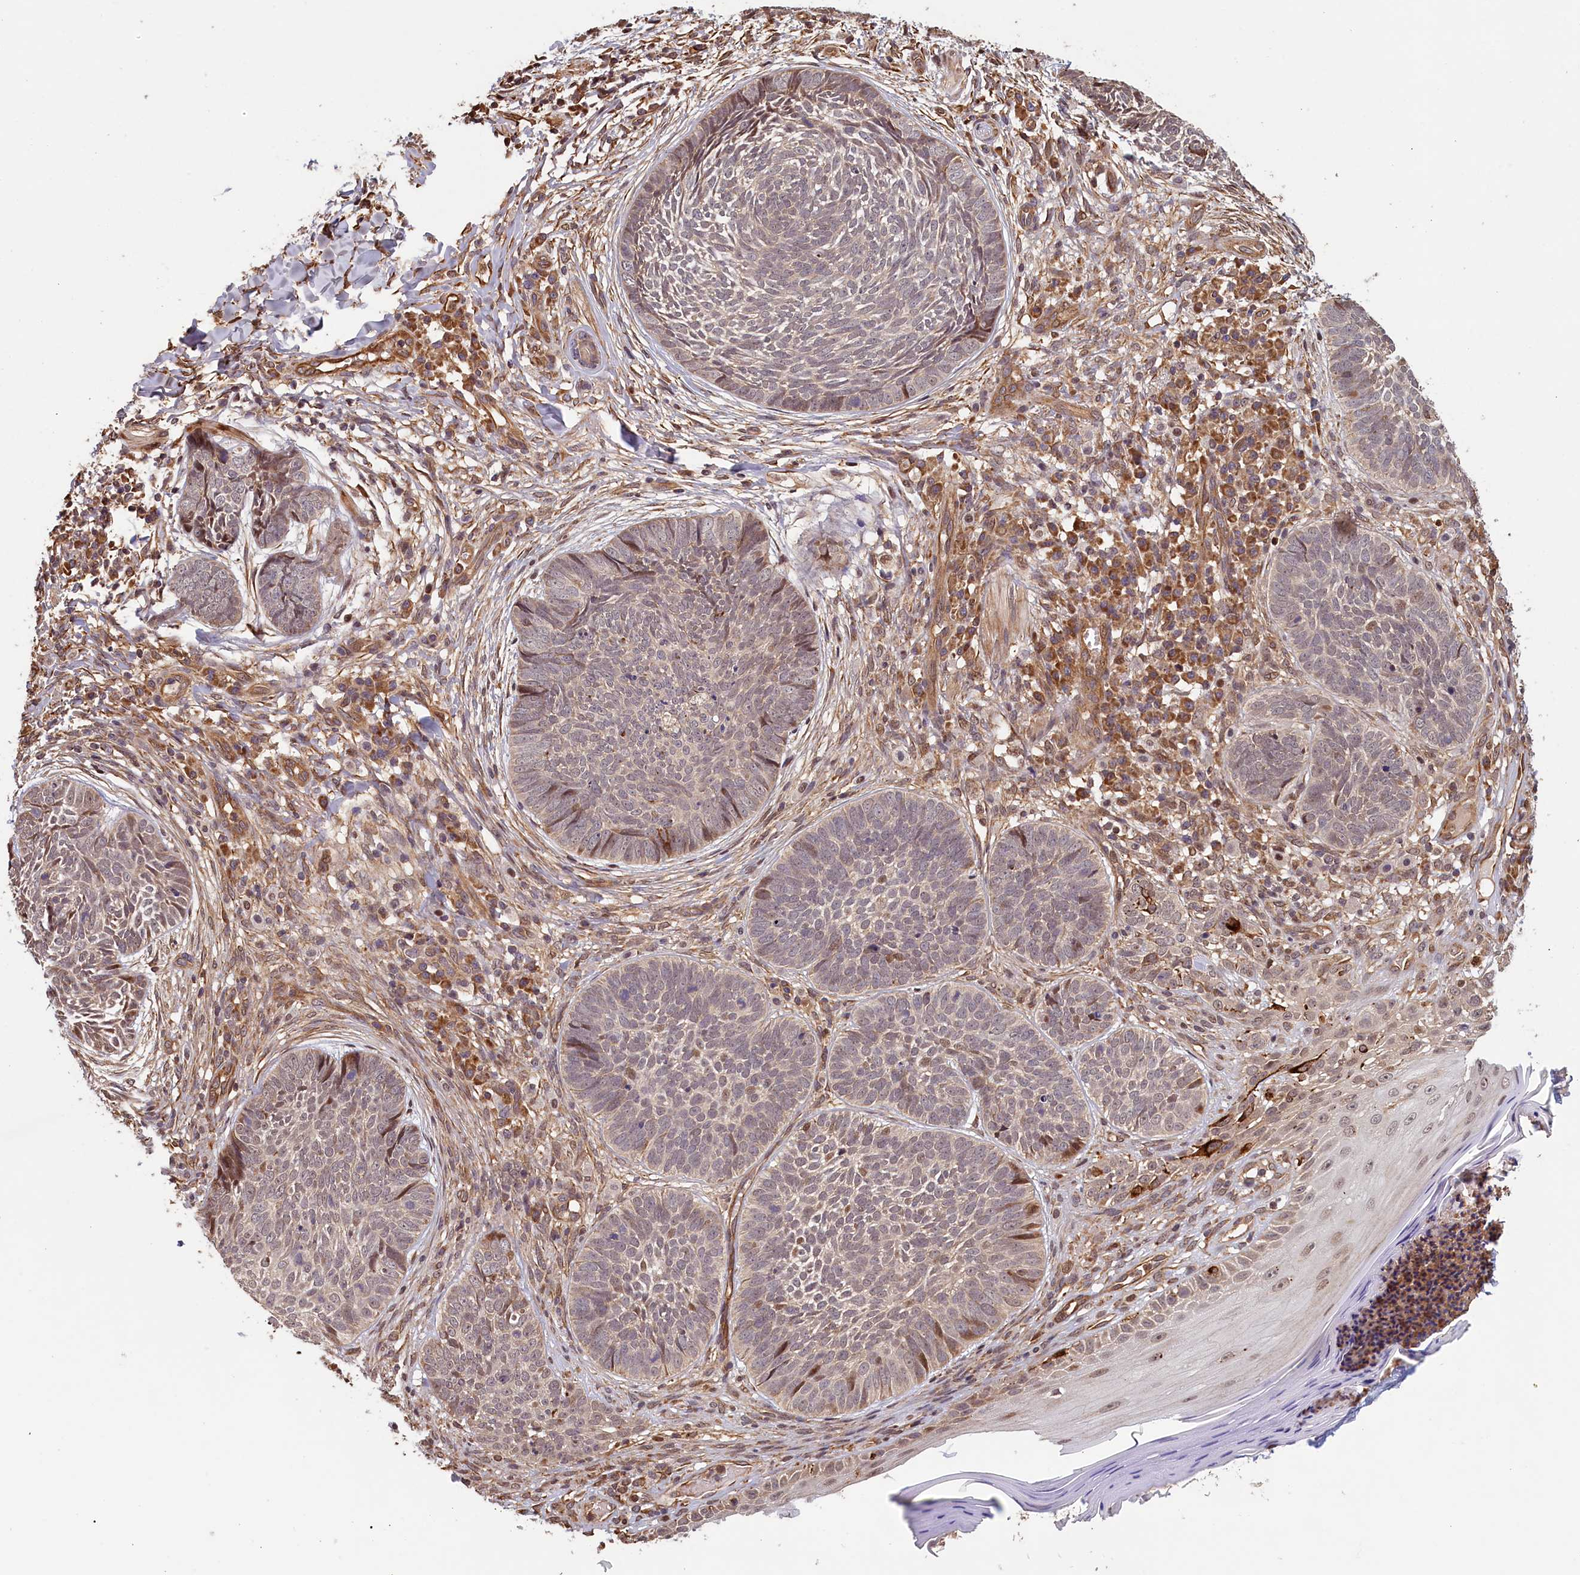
{"staining": {"intensity": "weak", "quantity": "<25%", "location": "cytoplasmic/membranous,nuclear"}, "tissue": "skin cancer", "cell_type": "Tumor cells", "image_type": "cancer", "snomed": [{"axis": "morphology", "description": "Basal cell carcinoma"}, {"axis": "topography", "description": "Skin"}], "caption": "Tumor cells show no significant positivity in basal cell carcinoma (skin).", "gene": "ACSBG1", "patient": {"sex": "female", "age": 61}}